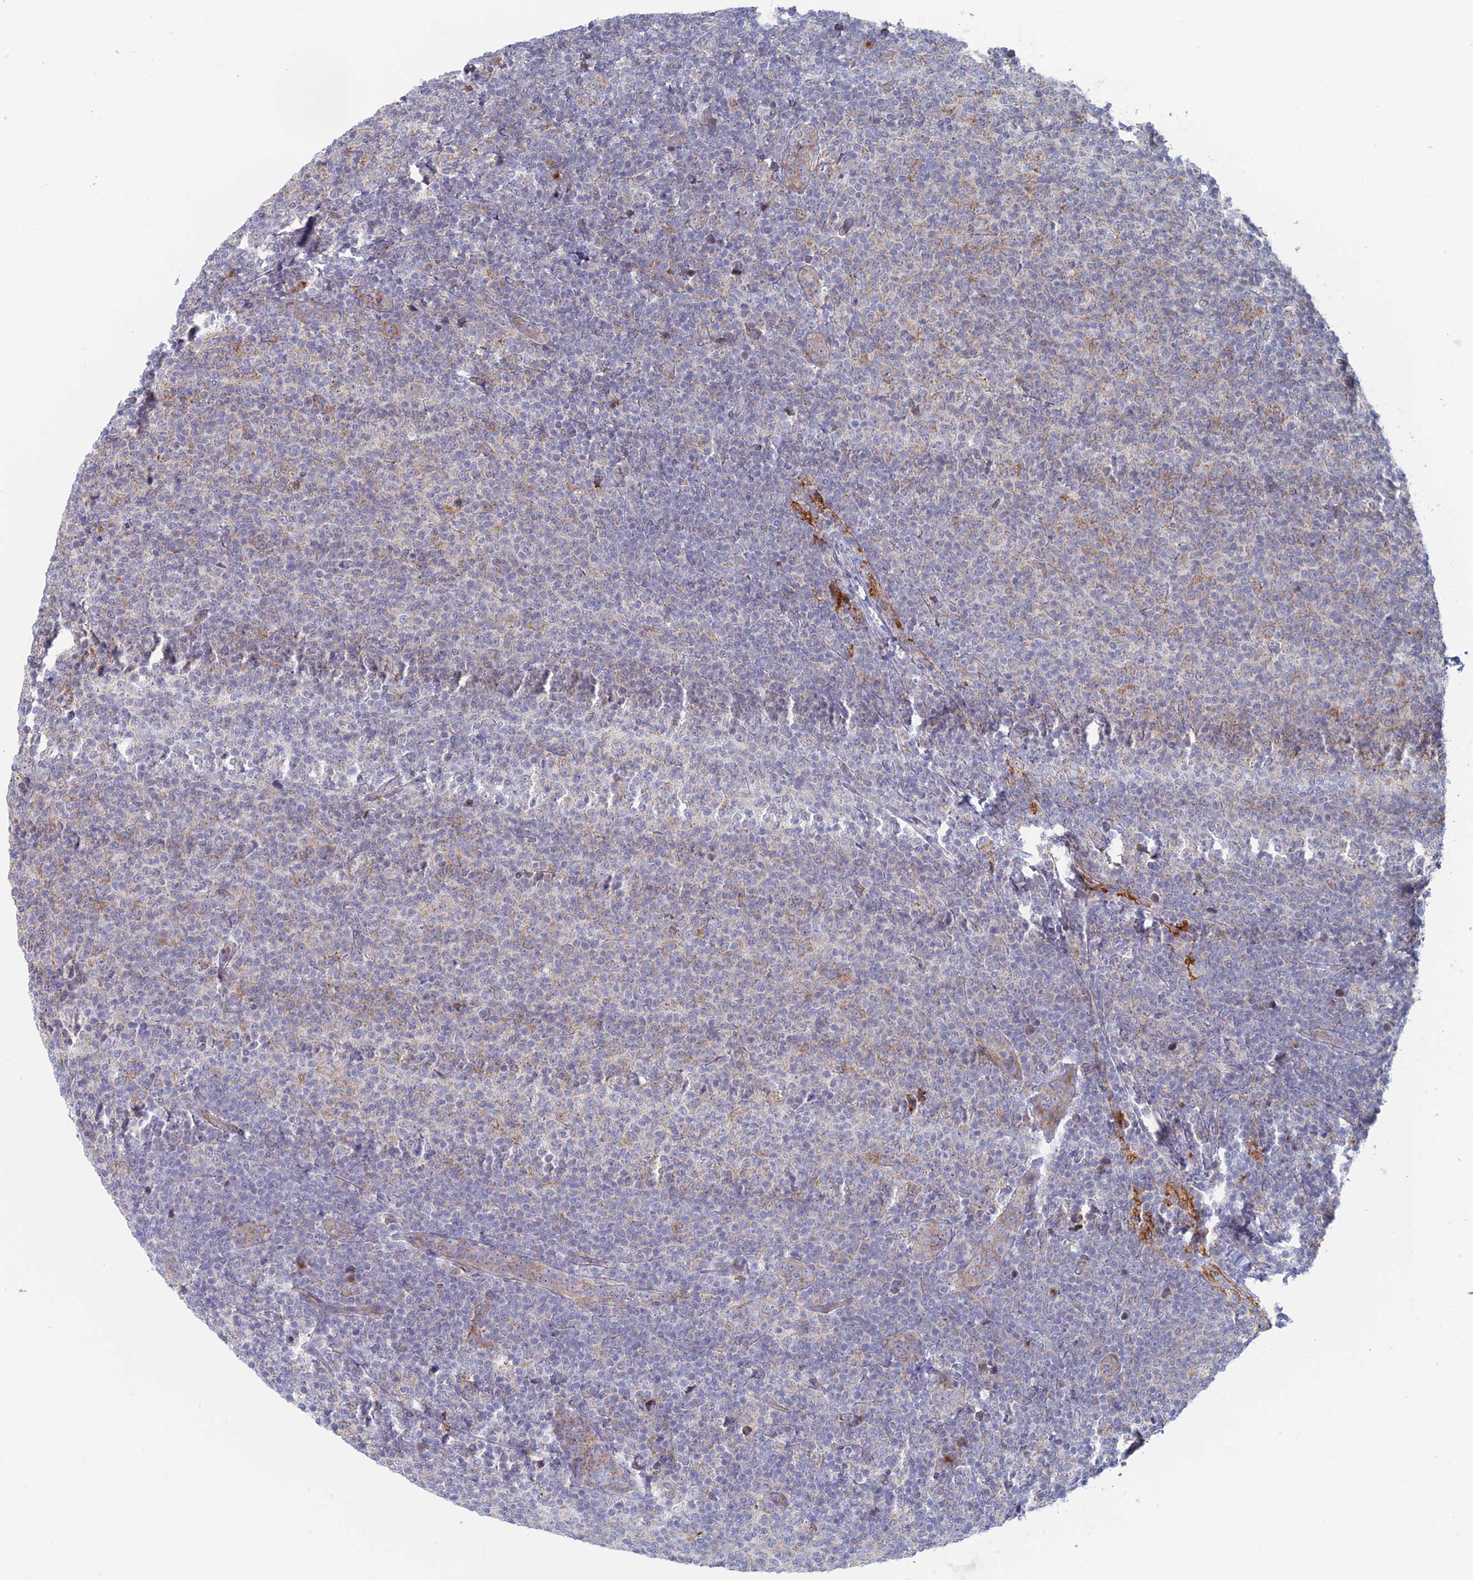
{"staining": {"intensity": "weak", "quantity": "<25%", "location": "cytoplasmic/membranous"}, "tissue": "lymphoma", "cell_type": "Tumor cells", "image_type": "cancer", "snomed": [{"axis": "morphology", "description": "Malignant lymphoma, non-Hodgkin's type, Low grade"}, {"axis": "topography", "description": "Lymph node"}], "caption": "There is no significant staining in tumor cells of lymphoma.", "gene": "TBC1D30", "patient": {"sex": "male", "age": 66}}